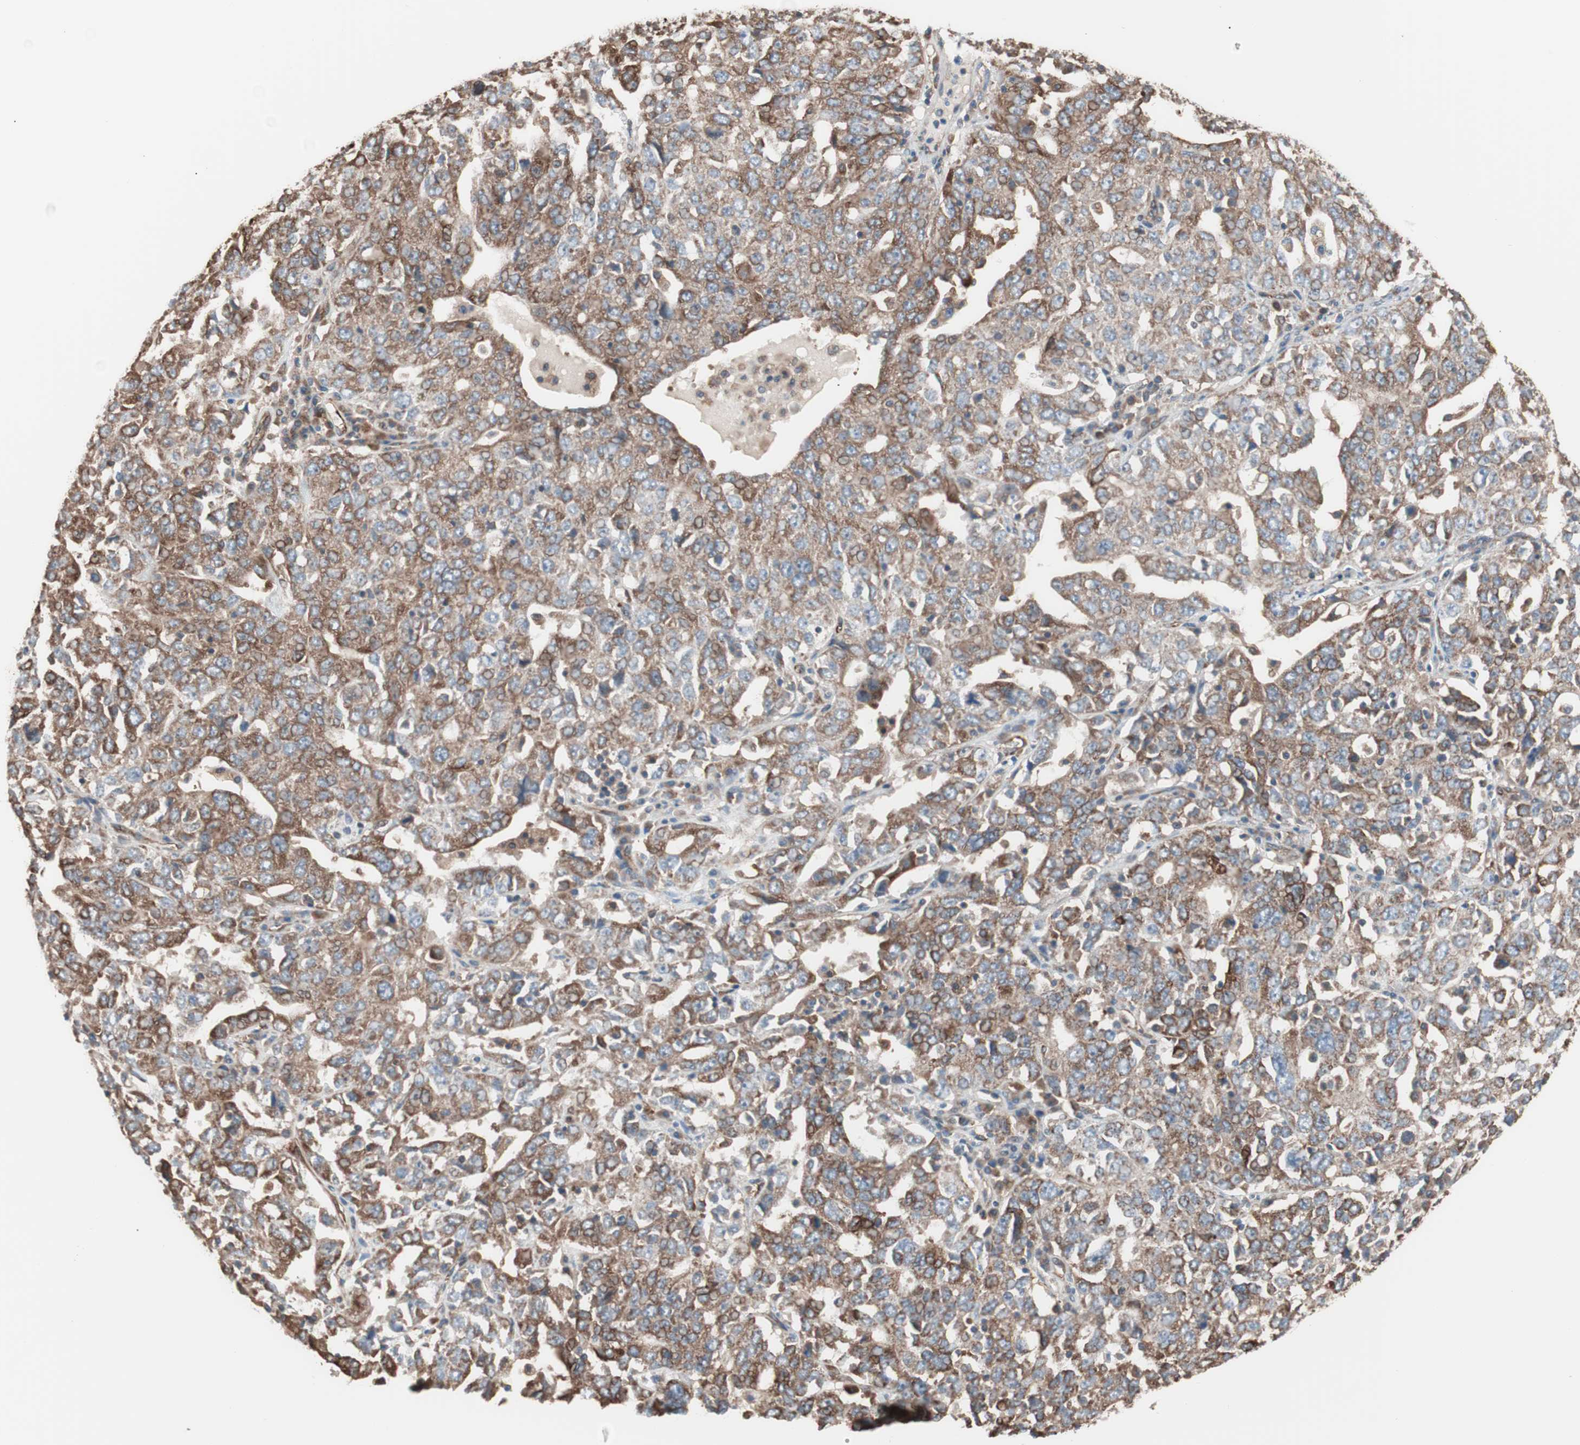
{"staining": {"intensity": "moderate", "quantity": ">75%", "location": "cytoplasmic/membranous"}, "tissue": "ovarian cancer", "cell_type": "Tumor cells", "image_type": "cancer", "snomed": [{"axis": "morphology", "description": "Carcinoma, endometroid"}, {"axis": "topography", "description": "Ovary"}], "caption": "Immunohistochemical staining of ovarian cancer displays medium levels of moderate cytoplasmic/membranous protein staining in about >75% of tumor cells.", "gene": "GPSM2", "patient": {"sex": "female", "age": 62}}